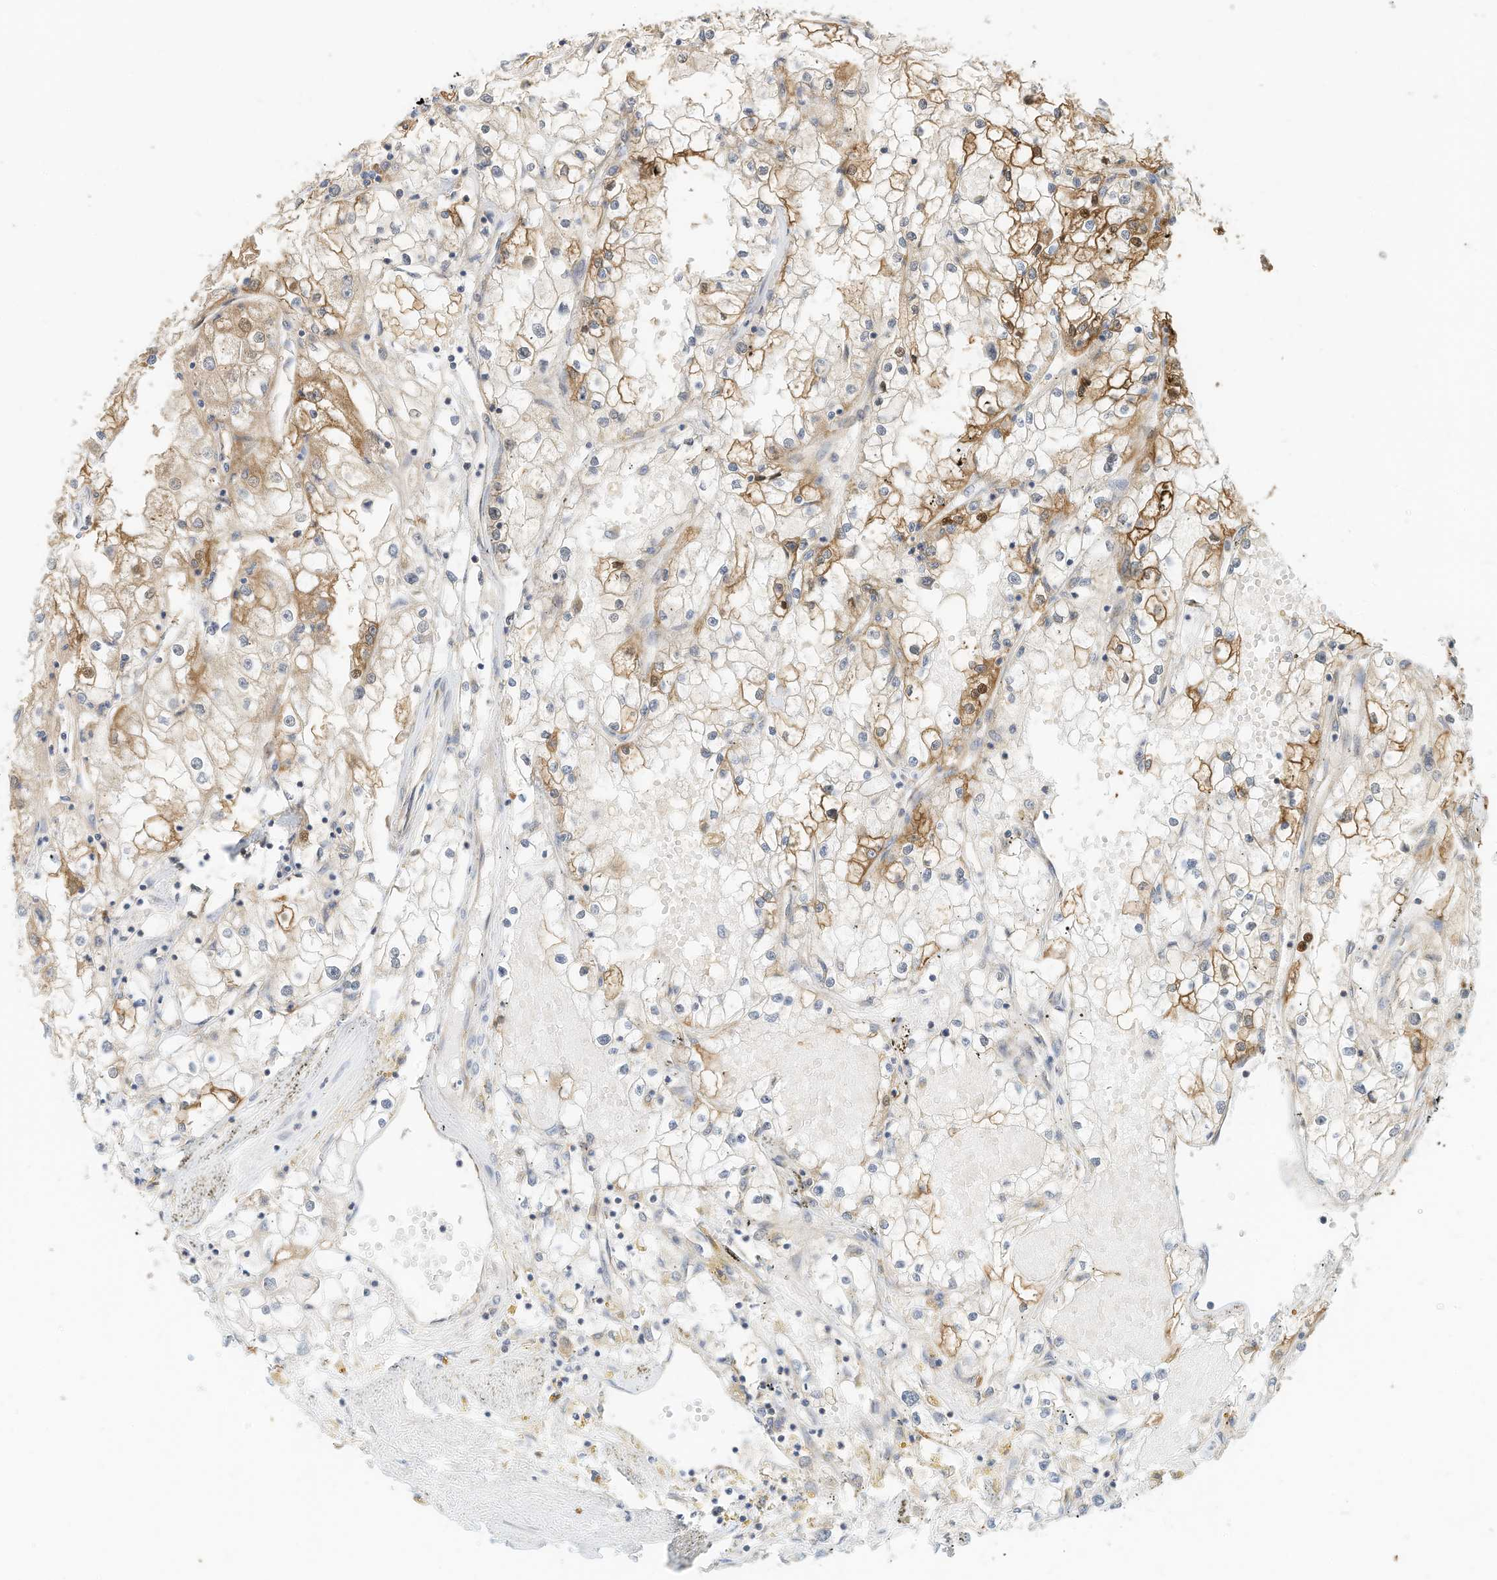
{"staining": {"intensity": "moderate", "quantity": "25%-75%", "location": "cytoplasmic/membranous,nuclear"}, "tissue": "renal cancer", "cell_type": "Tumor cells", "image_type": "cancer", "snomed": [{"axis": "morphology", "description": "Adenocarcinoma, NOS"}, {"axis": "topography", "description": "Kidney"}], "caption": "This histopathology image demonstrates immunohistochemistry (IHC) staining of renal adenocarcinoma, with medium moderate cytoplasmic/membranous and nuclear staining in approximately 25%-75% of tumor cells.", "gene": "METTL6", "patient": {"sex": "male", "age": 56}}